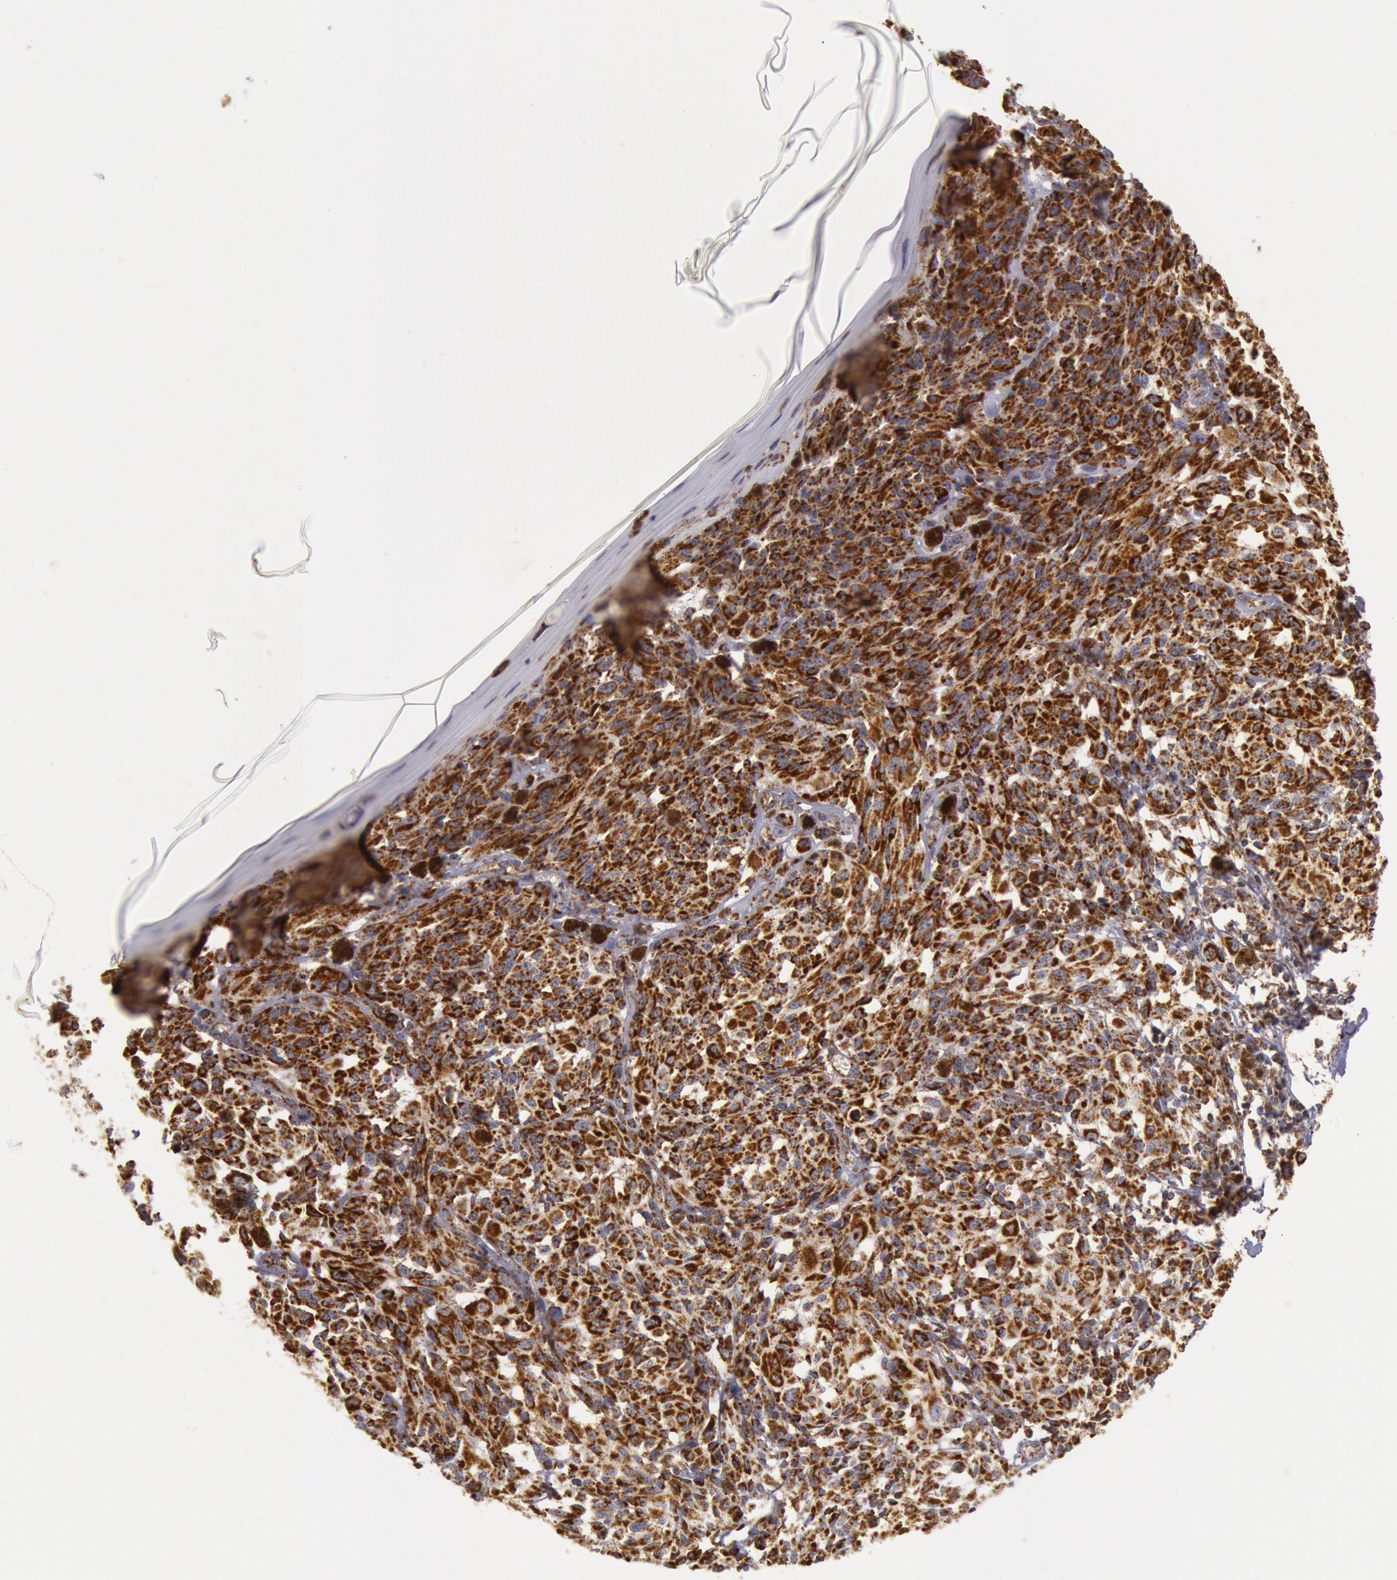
{"staining": {"intensity": "strong", "quantity": ">75%", "location": "cytoplasmic/membranous"}, "tissue": "melanoma", "cell_type": "Tumor cells", "image_type": "cancer", "snomed": [{"axis": "morphology", "description": "Malignant melanoma, NOS"}, {"axis": "topography", "description": "Skin"}], "caption": "This histopathology image shows immunohistochemistry (IHC) staining of melanoma, with high strong cytoplasmic/membranous expression in about >75% of tumor cells.", "gene": "CYC1", "patient": {"sex": "female", "age": 72}}